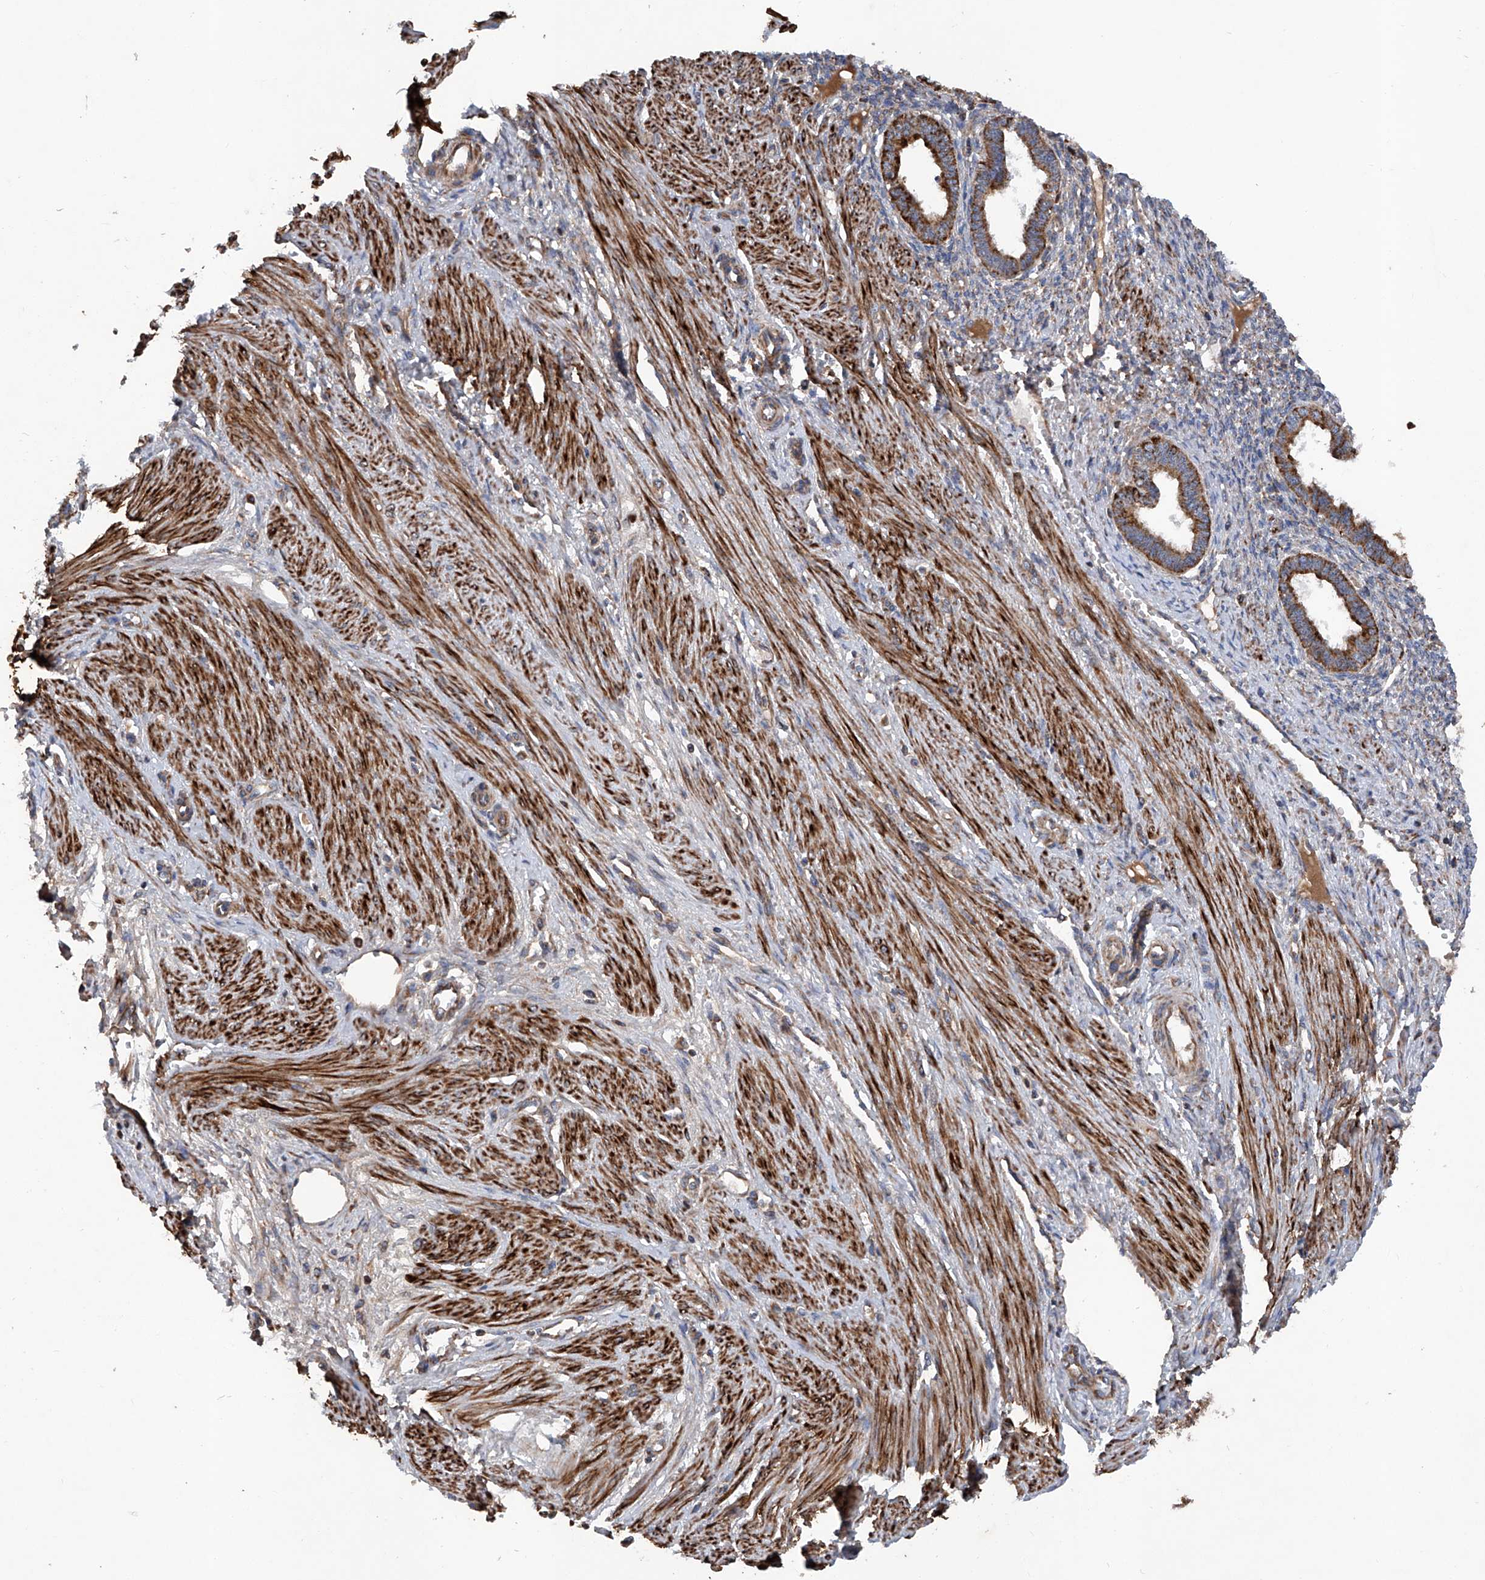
{"staining": {"intensity": "weak", "quantity": "25%-75%", "location": "cytoplasmic/membranous"}, "tissue": "endometrium", "cell_type": "Cells in endometrial stroma", "image_type": "normal", "snomed": [{"axis": "morphology", "description": "Normal tissue, NOS"}, {"axis": "topography", "description": "Endometrium"}], "caption": "IHC staining of normal endometrium, which exhibits low levels of weak cytoplasmic/membranous expression in about 25%-75% of cells in endometrial stroma indicating weak cytoplasmic/membranous protein positivity. The staining was performed using DAB (brown) for protein detection and nuclei were counterstained in hematoxylin (blue).", "gene": "ASCC3", "patient": {"sex": "female", "age": 33}}